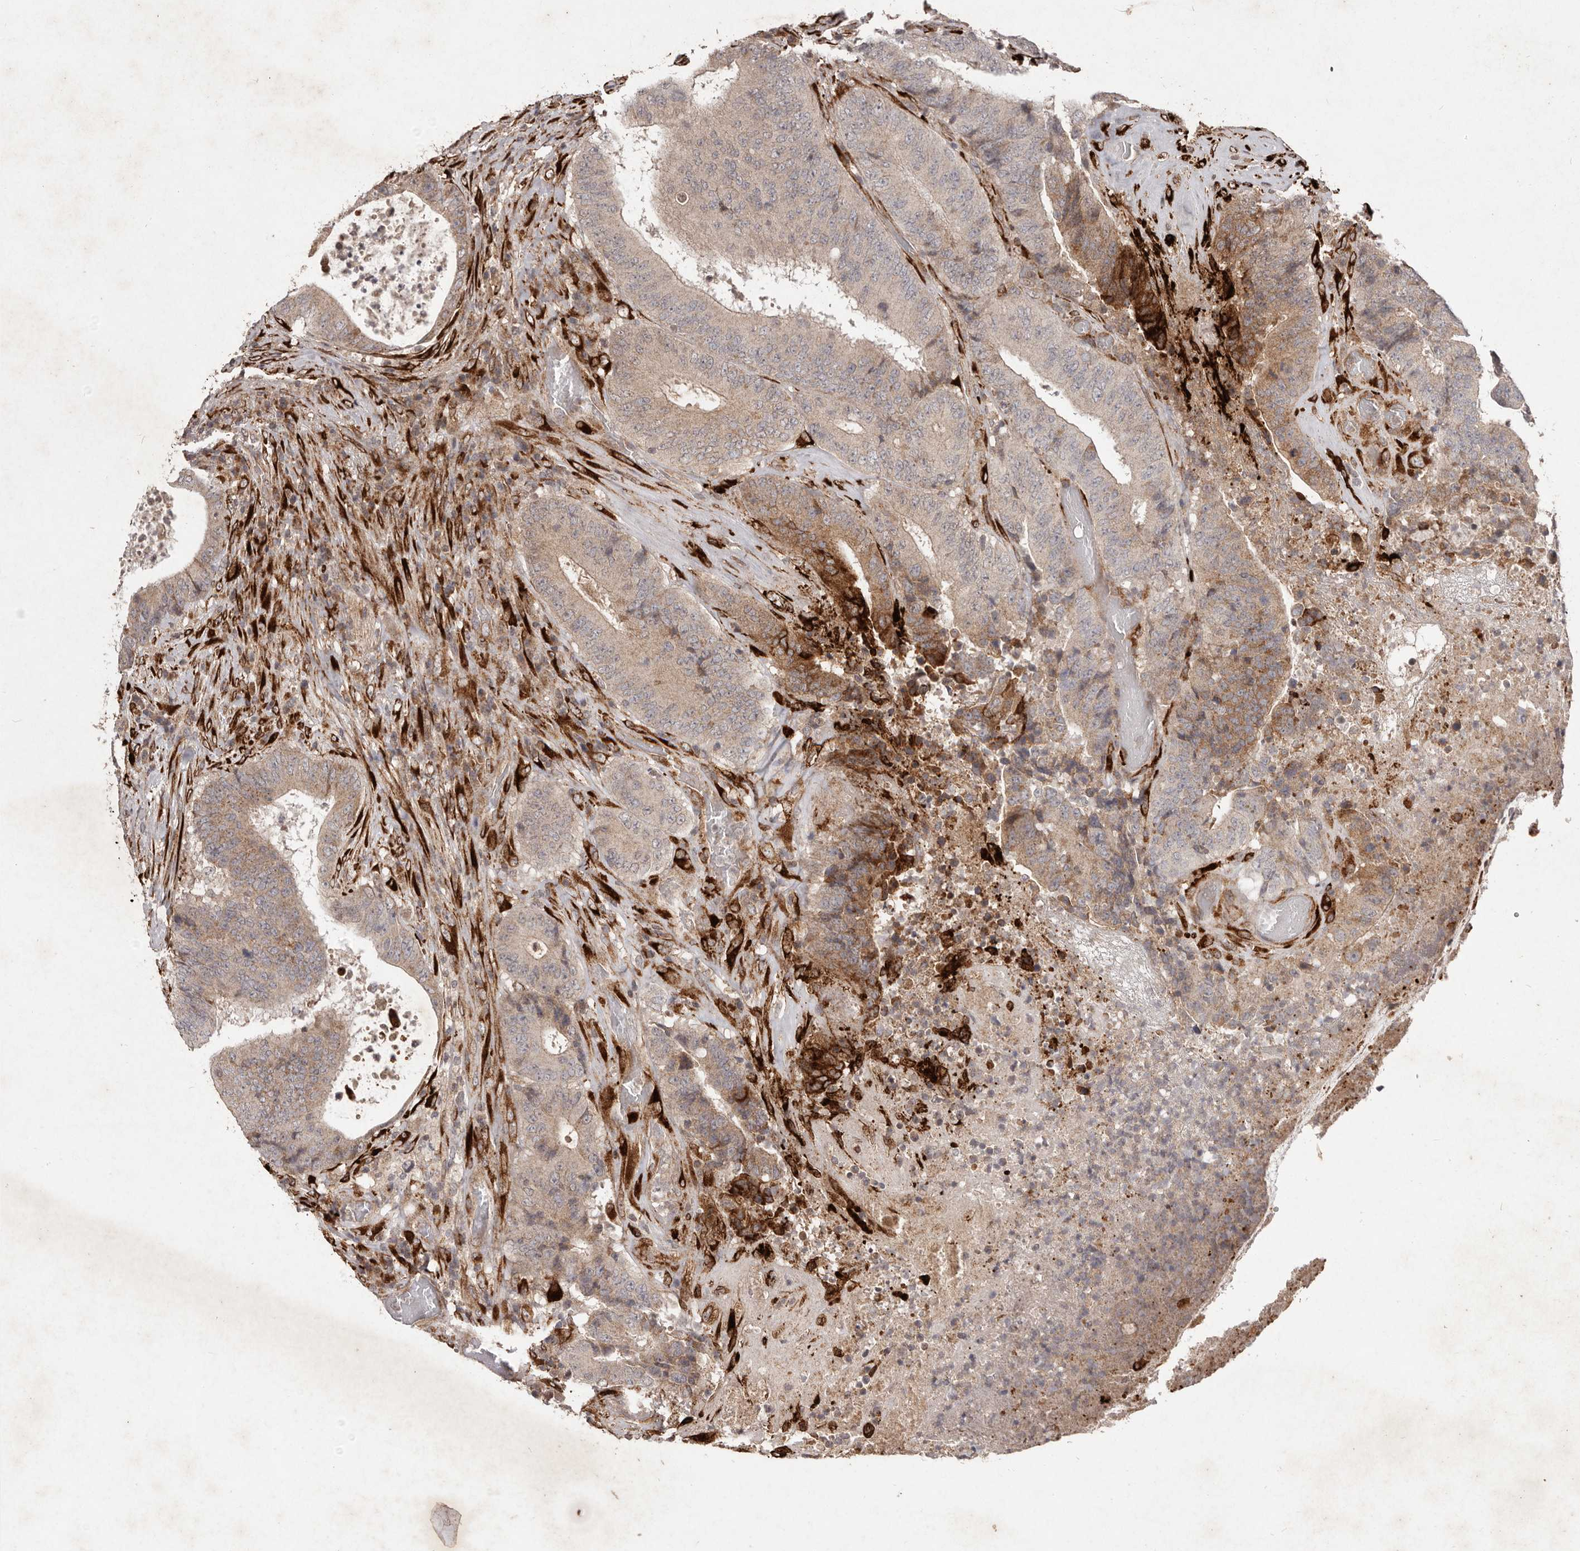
{"staining": {"intensity": "strong", "quantity": "<25%", "location": "cytoplasmic/membranous"}, "tissue": "colorectal cancer", "cell_type": "Tumor cells", "image_type": "cancer", "snomed": [{"axis": "morphology", "description": "Adenocarcinoma, NOS"}, {"axis": "topography", "description": "Rectum"}], "caption": "Tumor cells demonstrate strong cytoplasmic/membranous staining in approximately <25% of cells in colorectal cancer.", "gene": "PLOD2", "patient": {"sex": "male", "age": 72}}